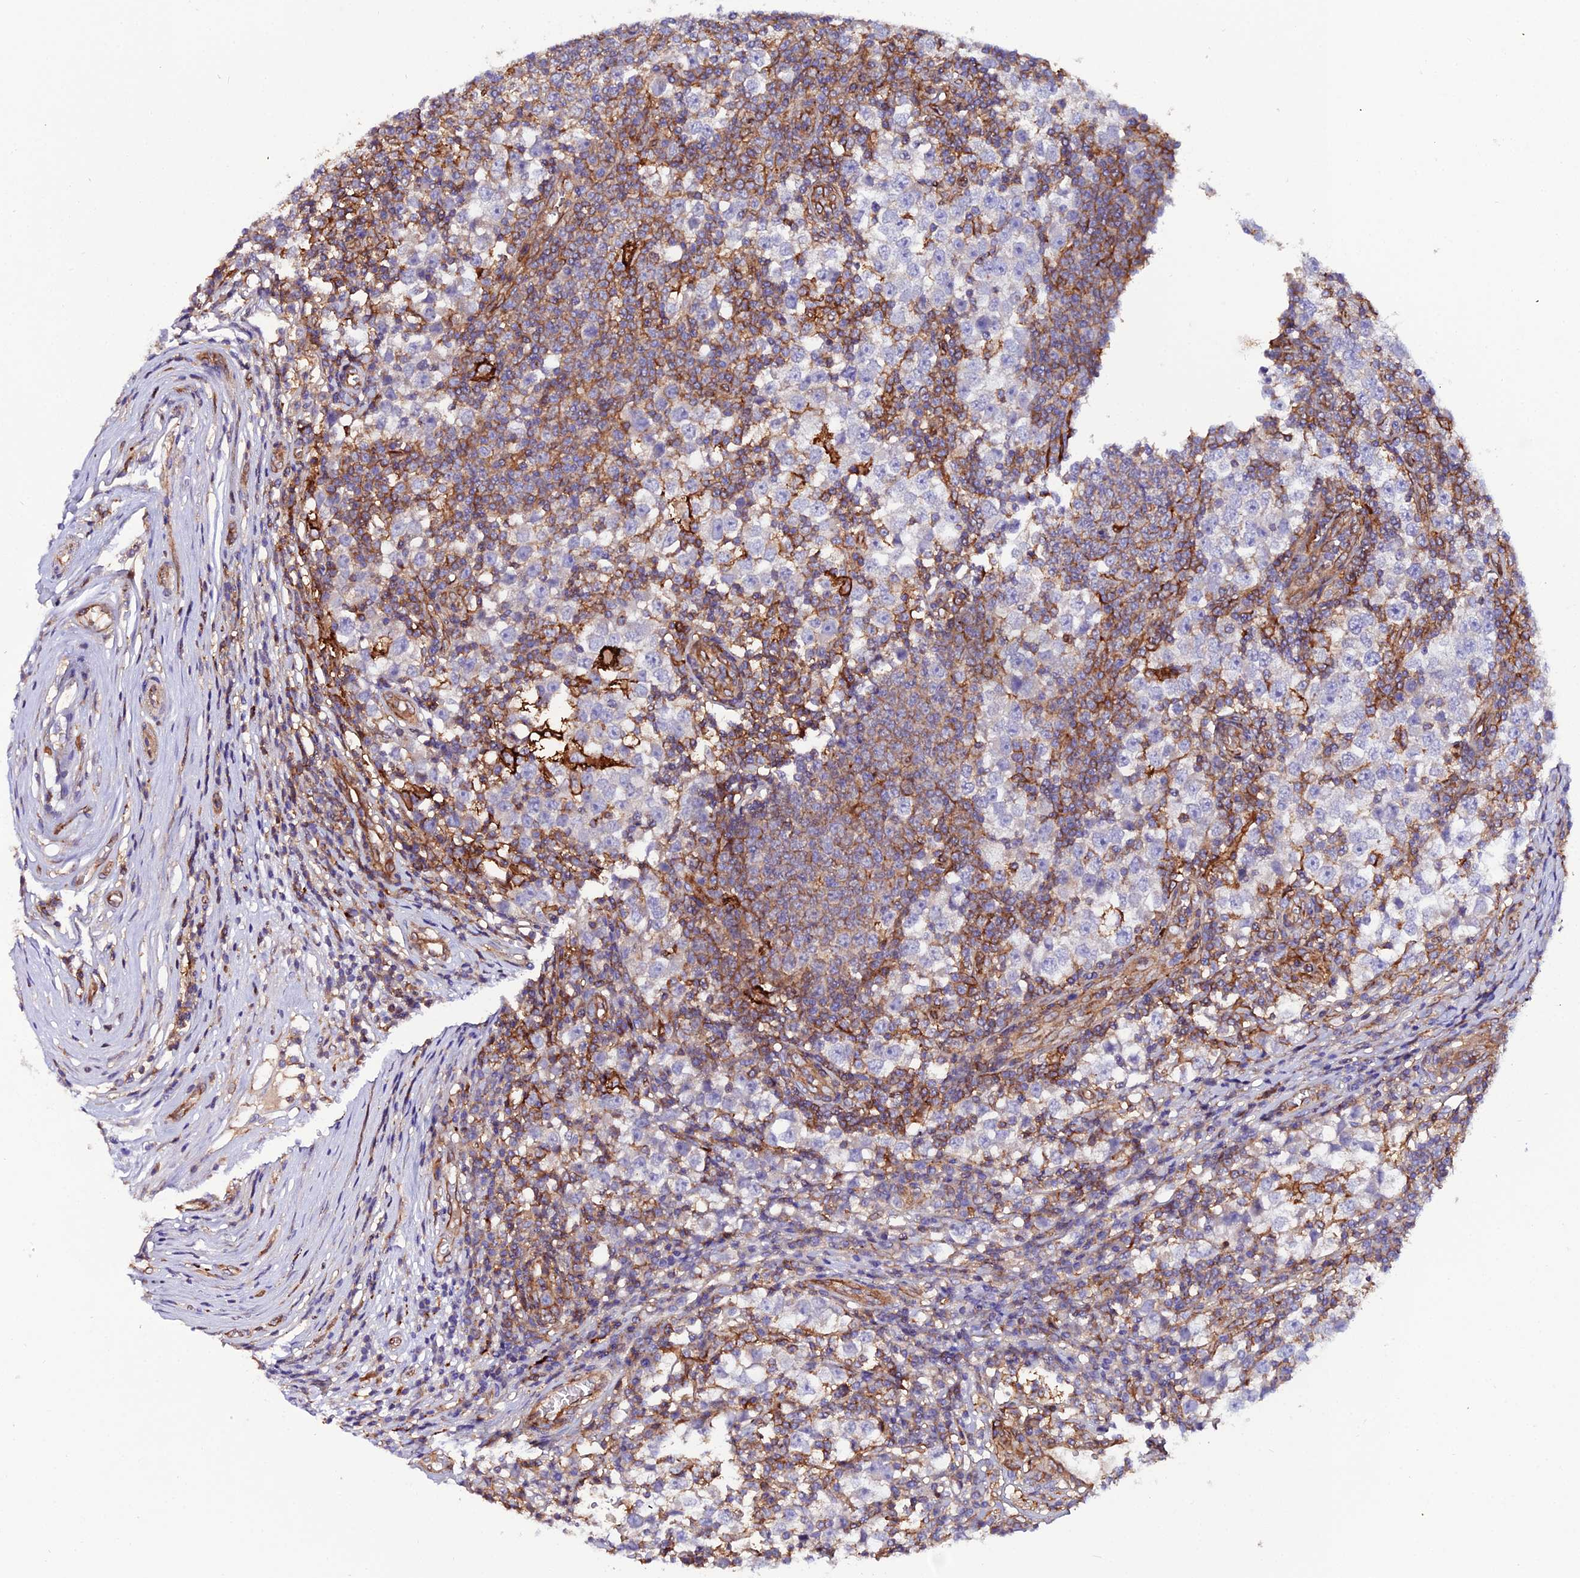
{"staining": {"intensity": "negative", "quantity": "none", "location": "none"}, "tissue": "testis cancer", "cell_type": "Tumor cells", "image_type": "cancer", "snomed": [{"axis": "morphology", "description": "Seminoma, NOS"}, {"axis": "topography", "description": "Testis"}], "caption": "Testis seminoma was stained to show a protein in brown. There is no significant positivity in tumor cells.", "gene": "TRPV2", "patient": {"sex": "male", "age": 65}}